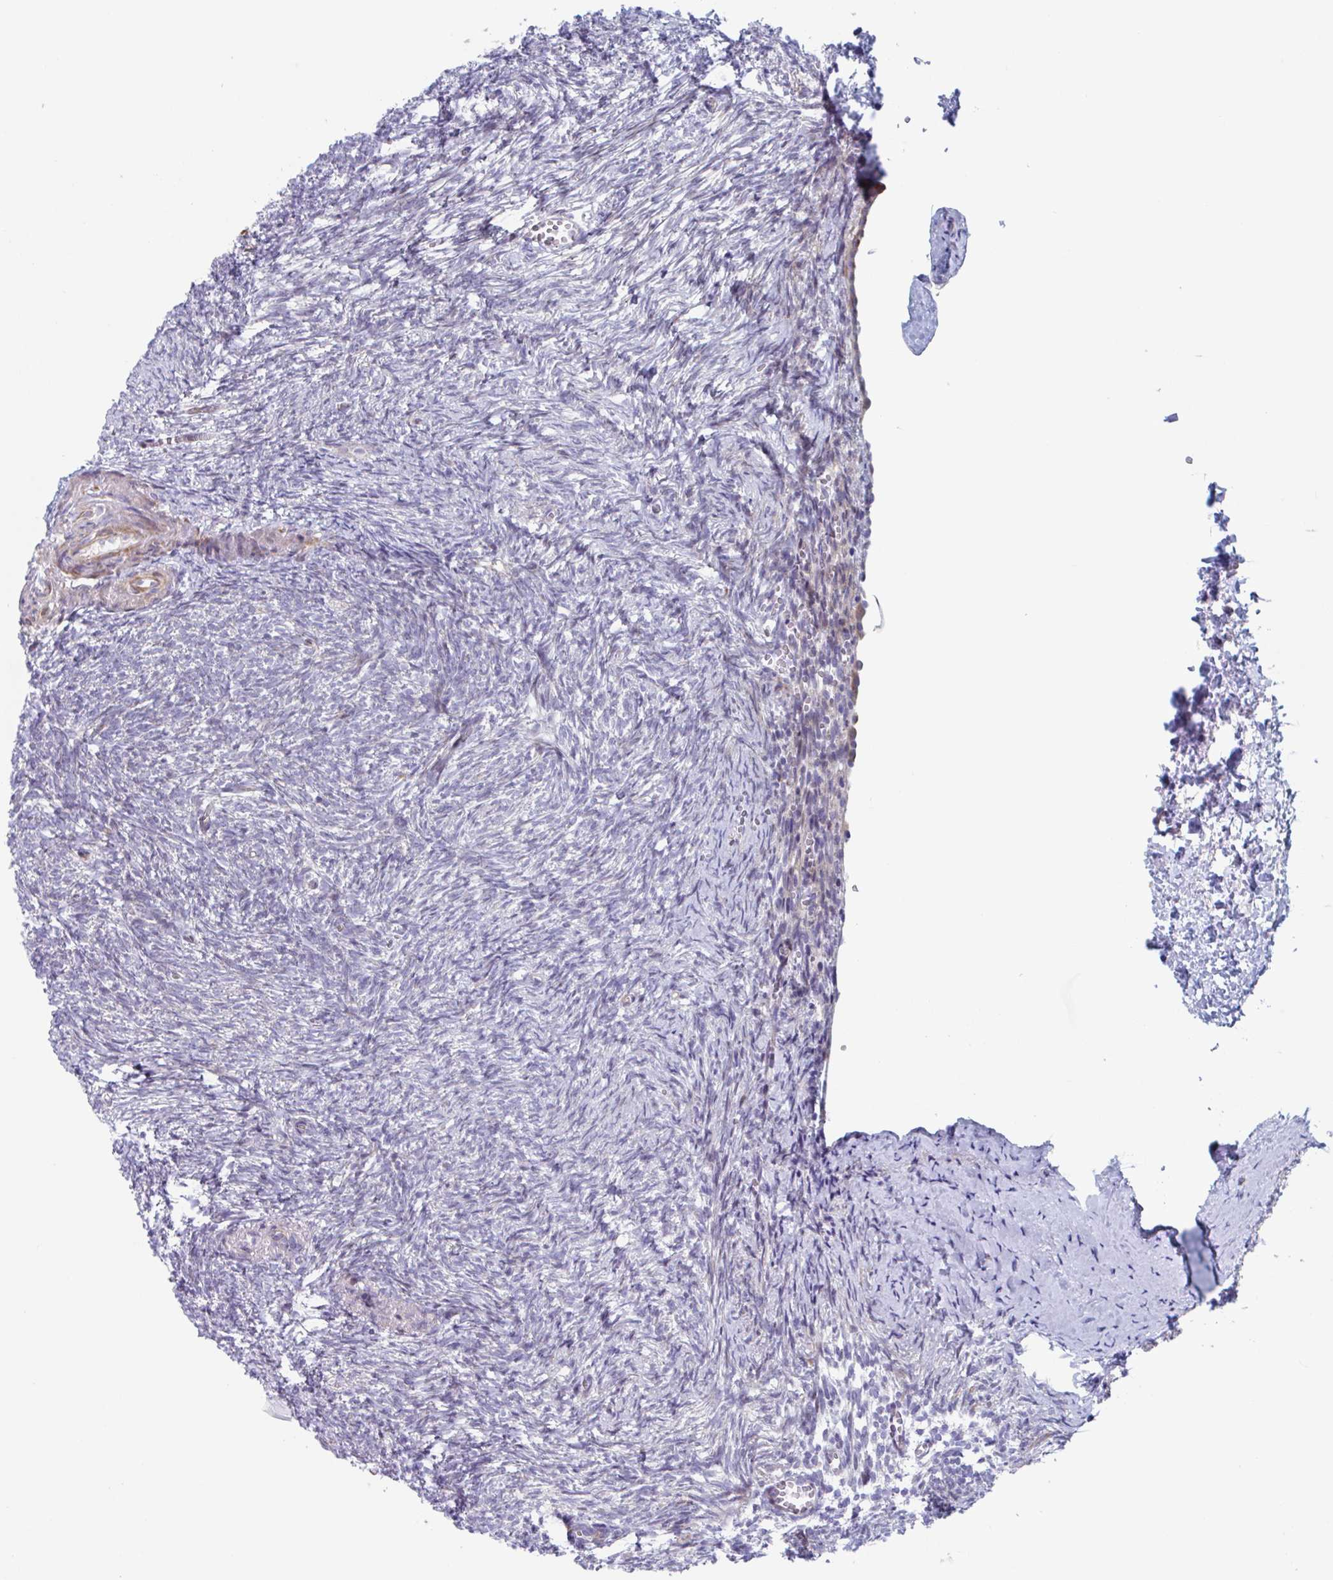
{"staining": {"intensity": "negative", "quantity": "none", "location": "none"}, "tissue": "ovary", "cell_type": "Follicle cells", "image_type": "normal", "snomed": [{"axis": "morphology", "description": "Normal tissue, NOS"}, {"axis": "topography", "description": "Ovary"}], "caption": "There is no significant expression in follicle cells of ovary. (Brightfield microscopy of DAB (3,3'-diaminobenzidine) IHC at high magnification).", "gene": "DUXA", "patient": {"sex": "female", "age": 41}}